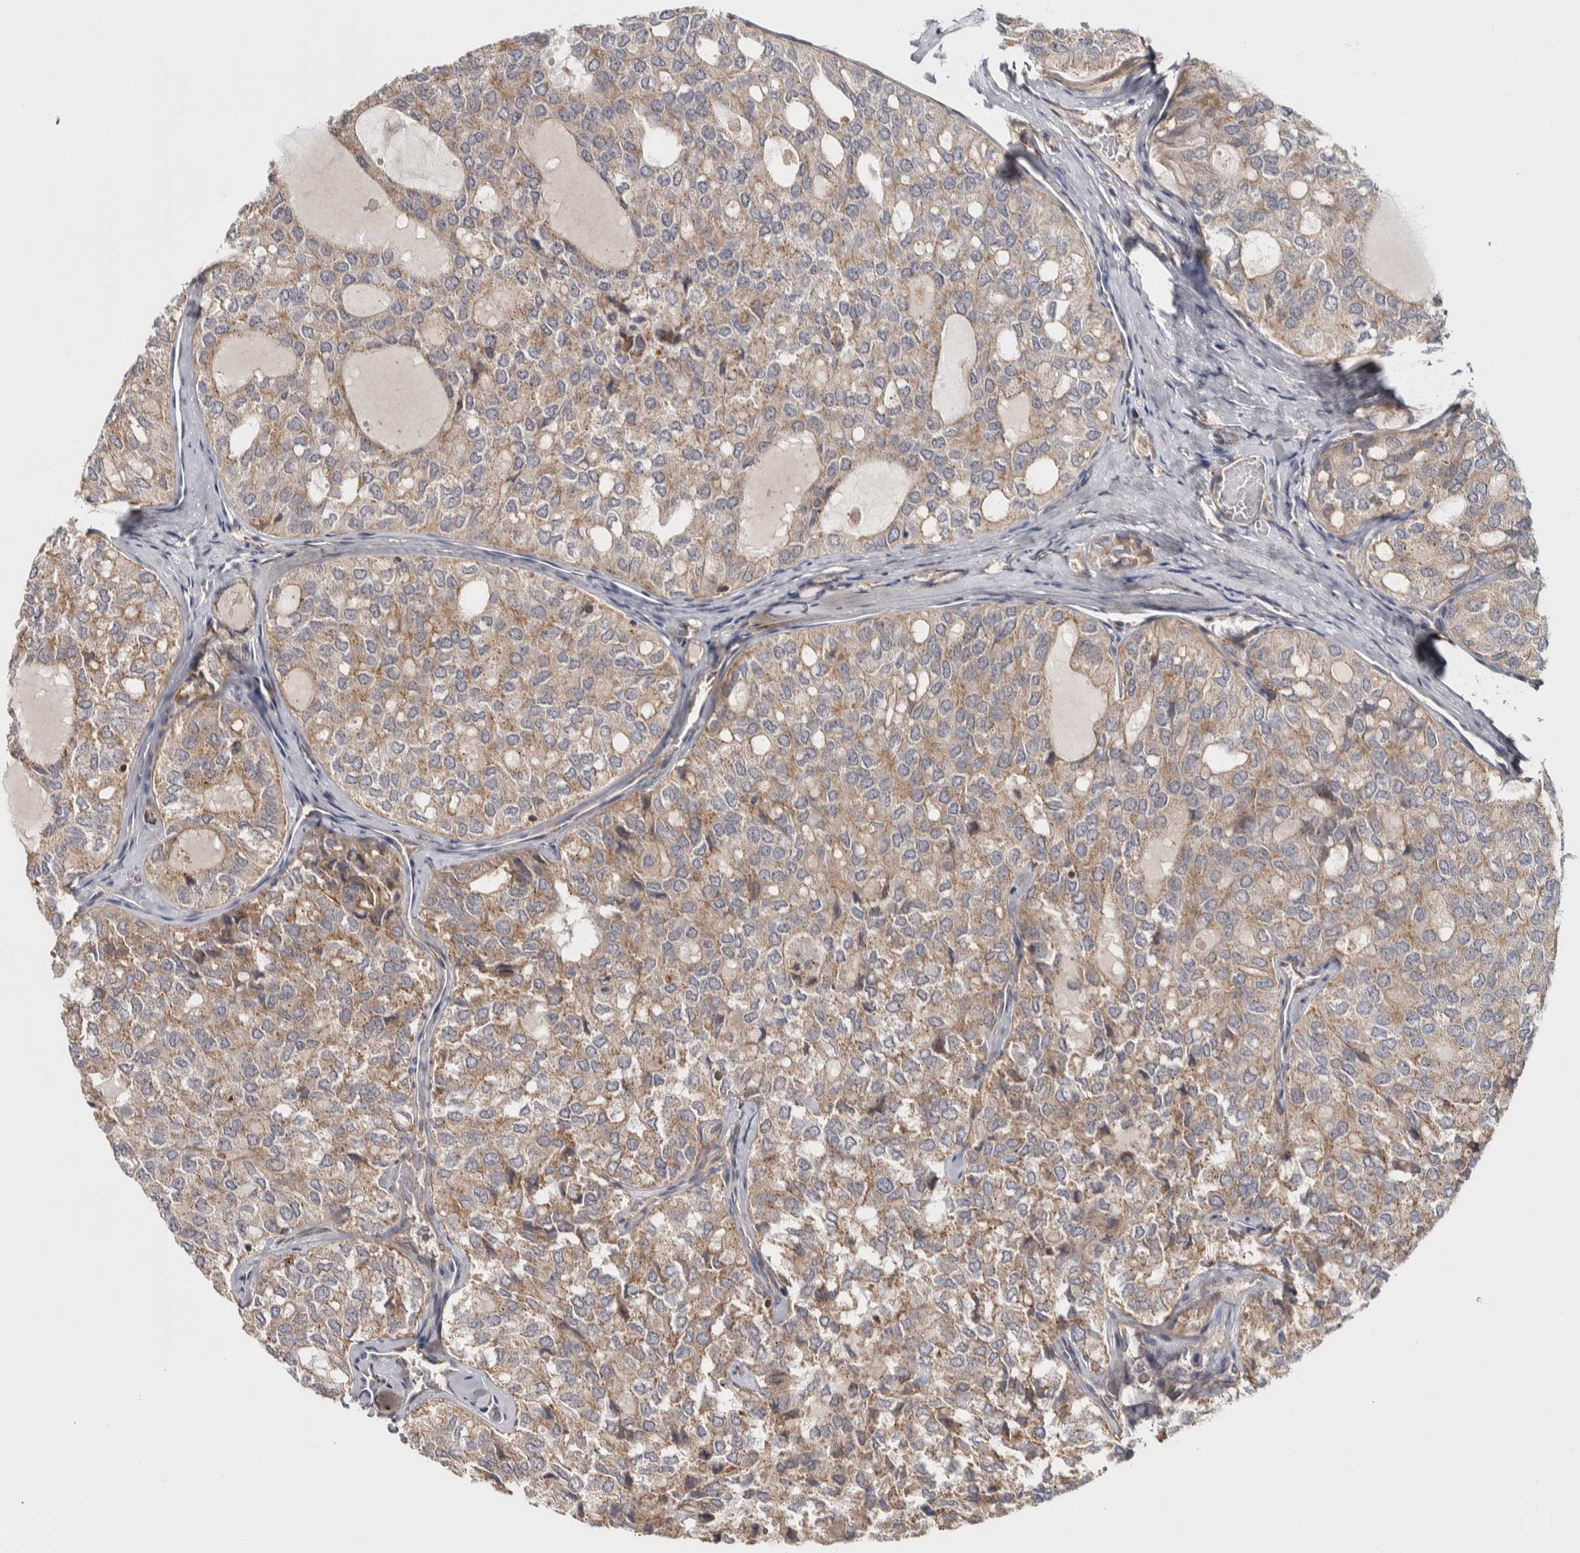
{"staining": {"intensity": "moderate", "quantity": ">75%", "location": "cytoplasmic/membranous"}, "tissue": "thyroid cancer", "cell_type": "Tumor cells", "image_type": "cancer", "snomed": [{"axis": "morphology", "description": "Follicular adenoma carcinoma, NOS"}, {"axis": "topography", "description": "Thyroid gland"}], "caption": "The histopathology image displays a brown stain indicating the presence of a protein in the cytoplasmic/membranous of tumor cells in thyroid cancer (follicular adenoma carcinoma).", "gene": "CHMP4C", "patient": {"sex": "male", "age": 75}}